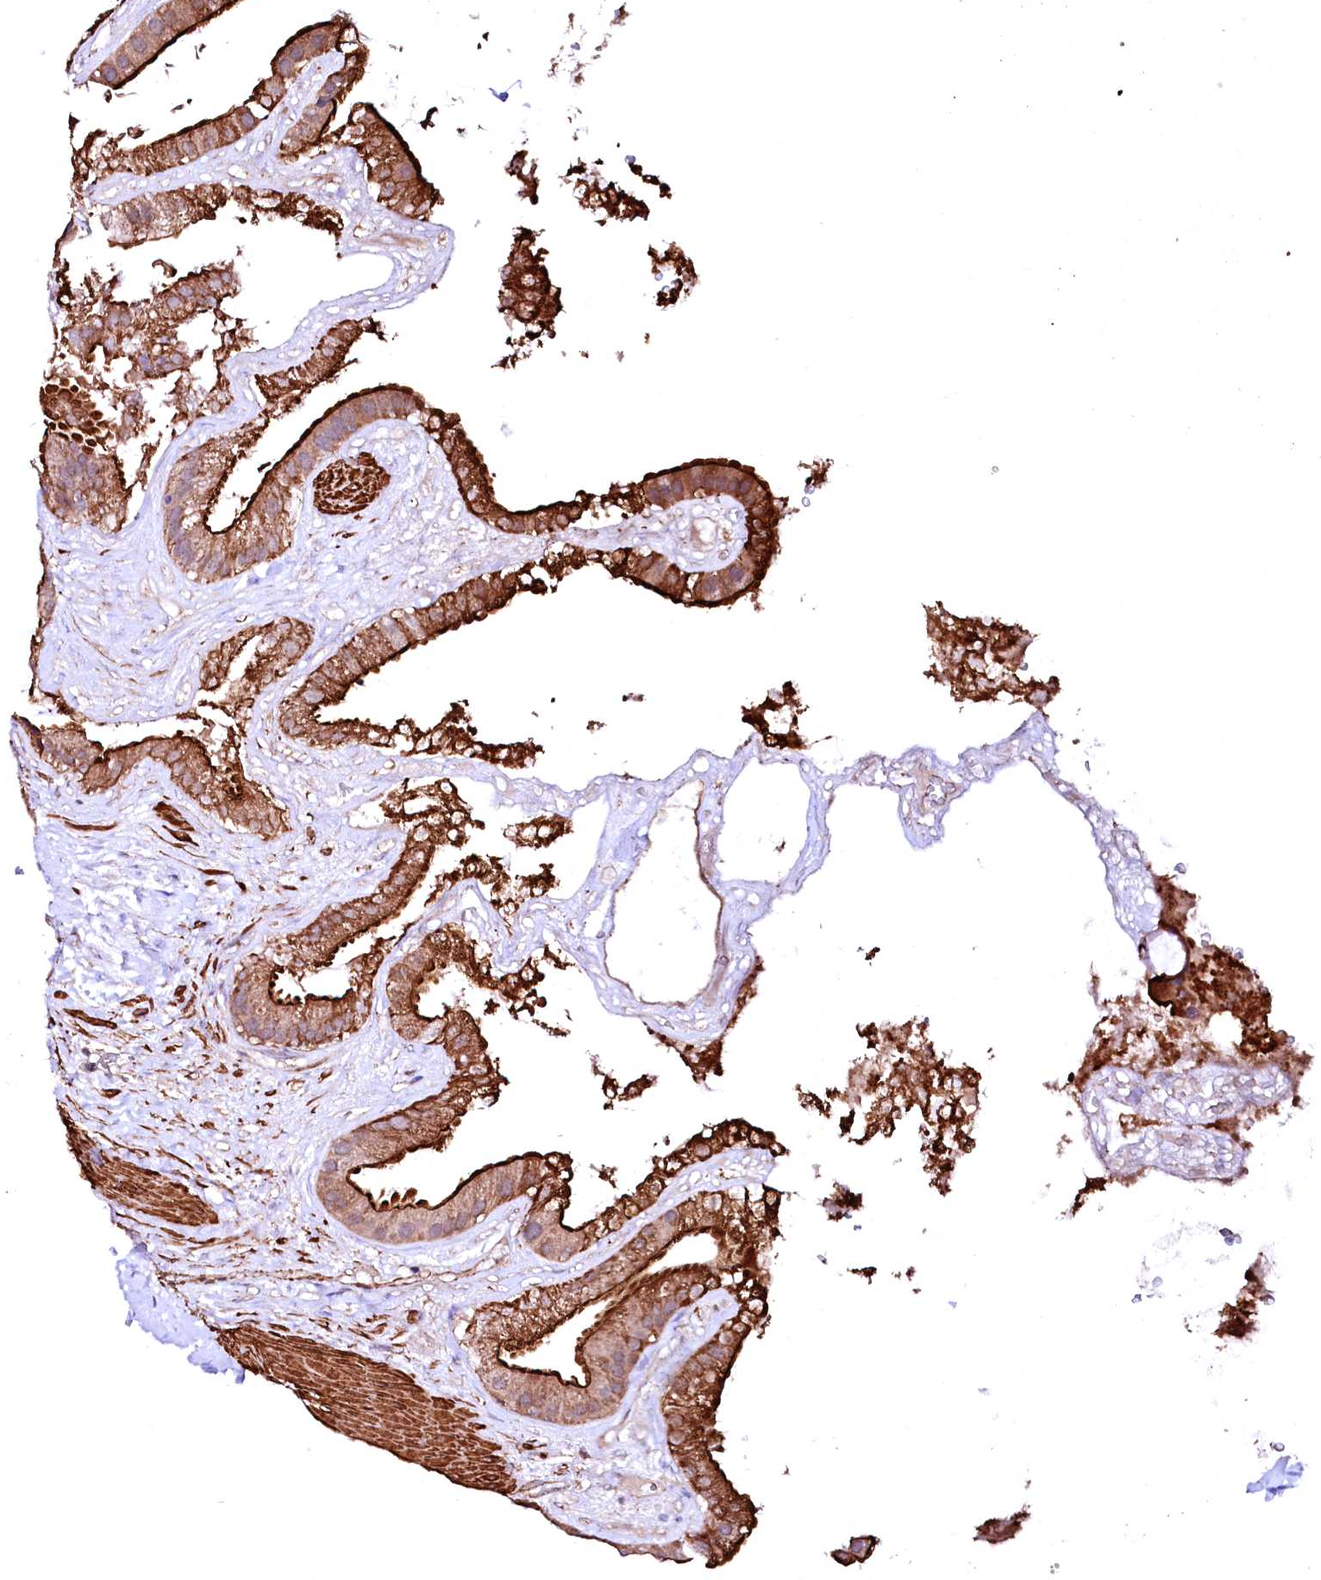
{"staining": {"intensity": "strong", "quantity": ">75%", "location": "cytoplasmic/membranous"}, "tissue": "gallbladder", "cell_type": "Glandular cells", "image_type": "normal", "snomed": [{"axis": "morphology", "description": "Normal tissue, NOS"}, {"axis": "topography", "description": "Gallbladder"}], "caption": "Immunohistochemical staining of unremarkable gallbladder shows >75% levels of strong cytoplasmic/membranous protein positivity in approximately >75% of glandular cells.", "gene": "GPR176", "patient": {"sex": "male", "age": 55}}